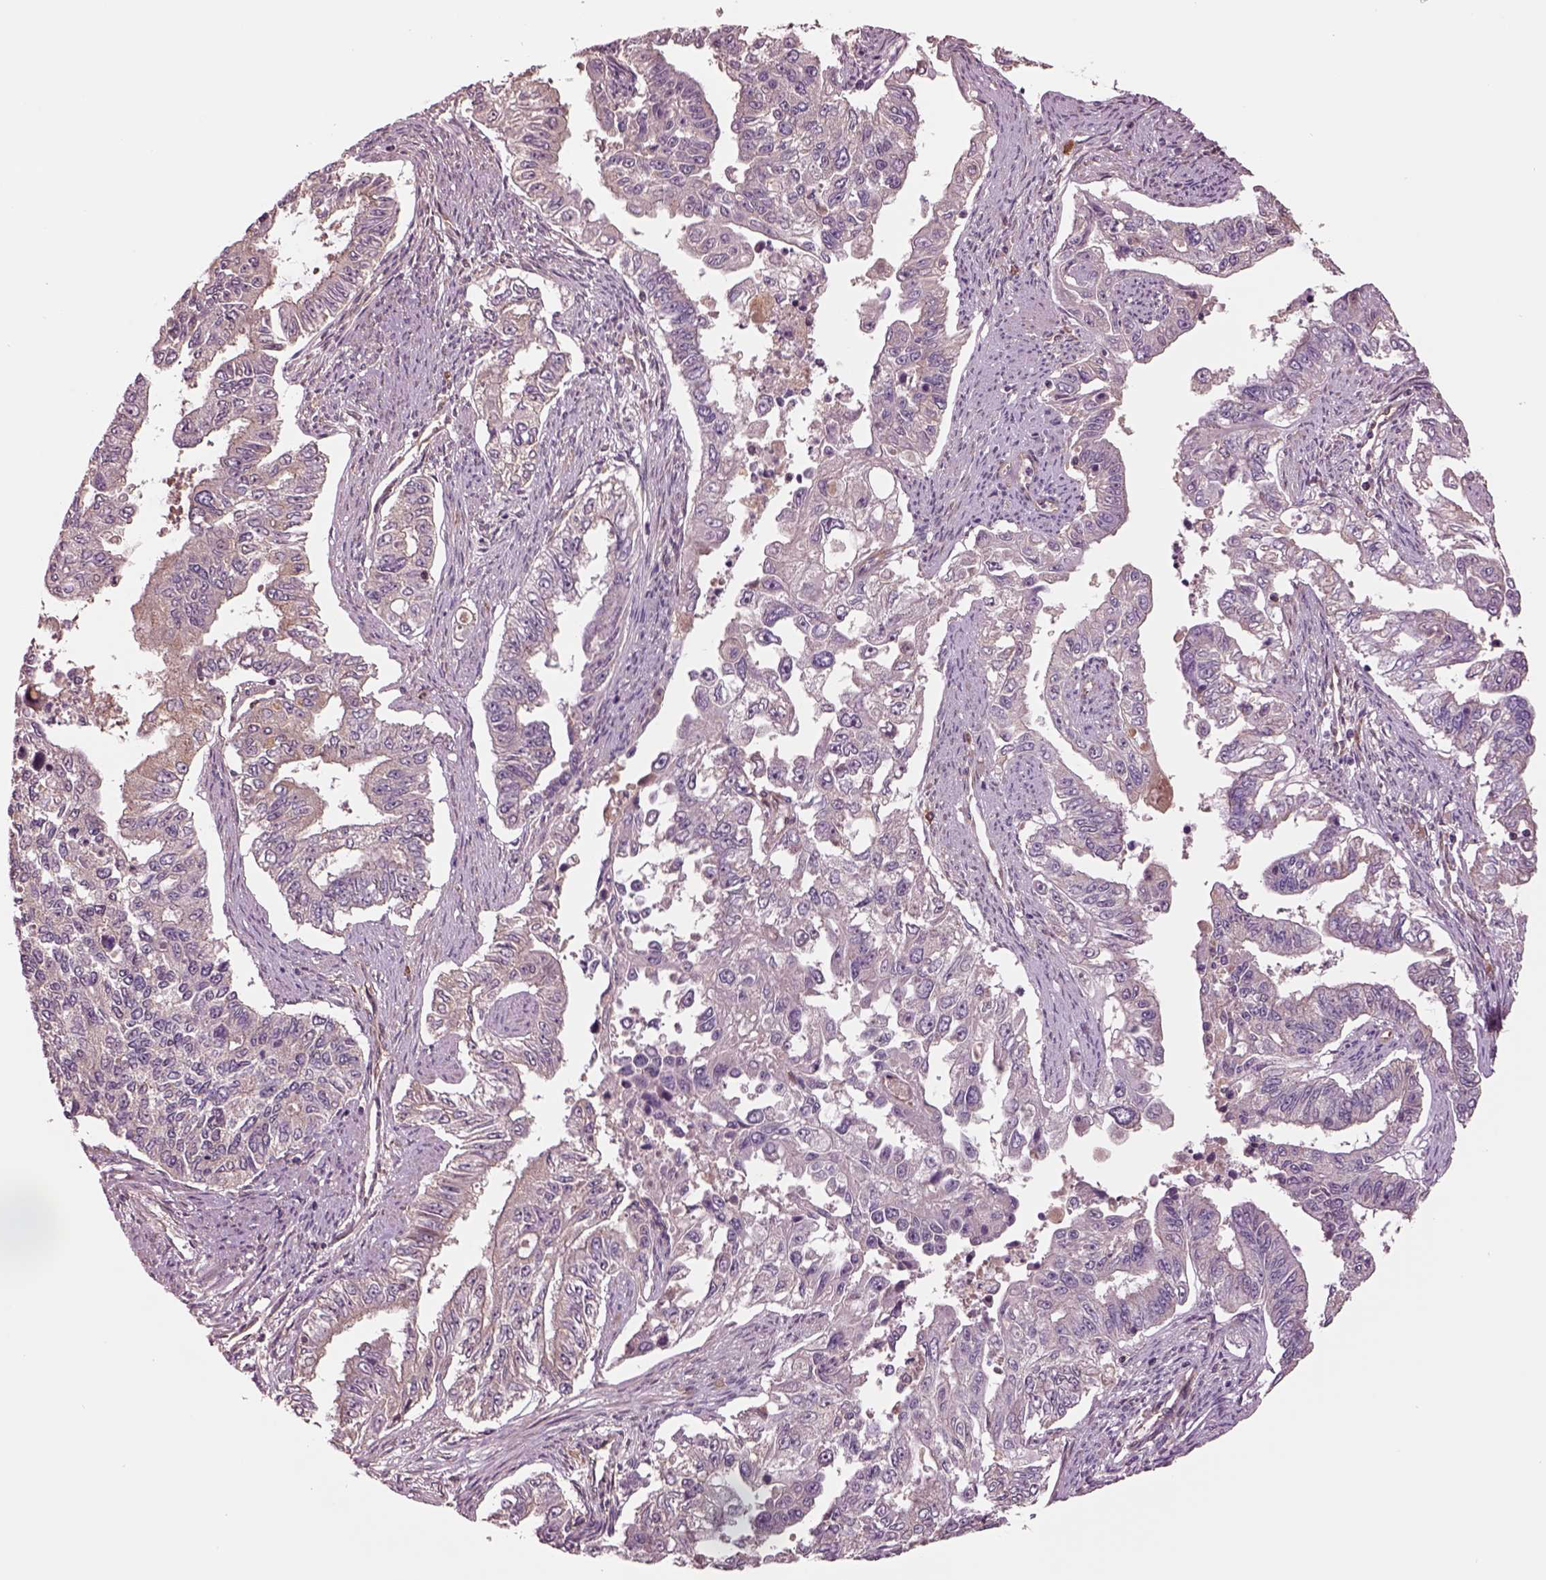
{"staining": {"intensity": "negative", "quantity": "none", "location": "none"}, "tissue": "endometrial cancer", "cell_type": "Tumor cells", "image_type": "cancer", "snomed": [{"axis": "morphology", "description": "Adenocarcinoma, NOS"}, {"axis": "topography", "description": "Uterus"}], "caption": "A high-resolution micrograph shows immunohistochemistry staining of endometrial adenocarcinoma, which exhibits no significant positivity in tumor cells.", "gene": "HTR1B", "patient": {"sex": "female", "age": 59}}